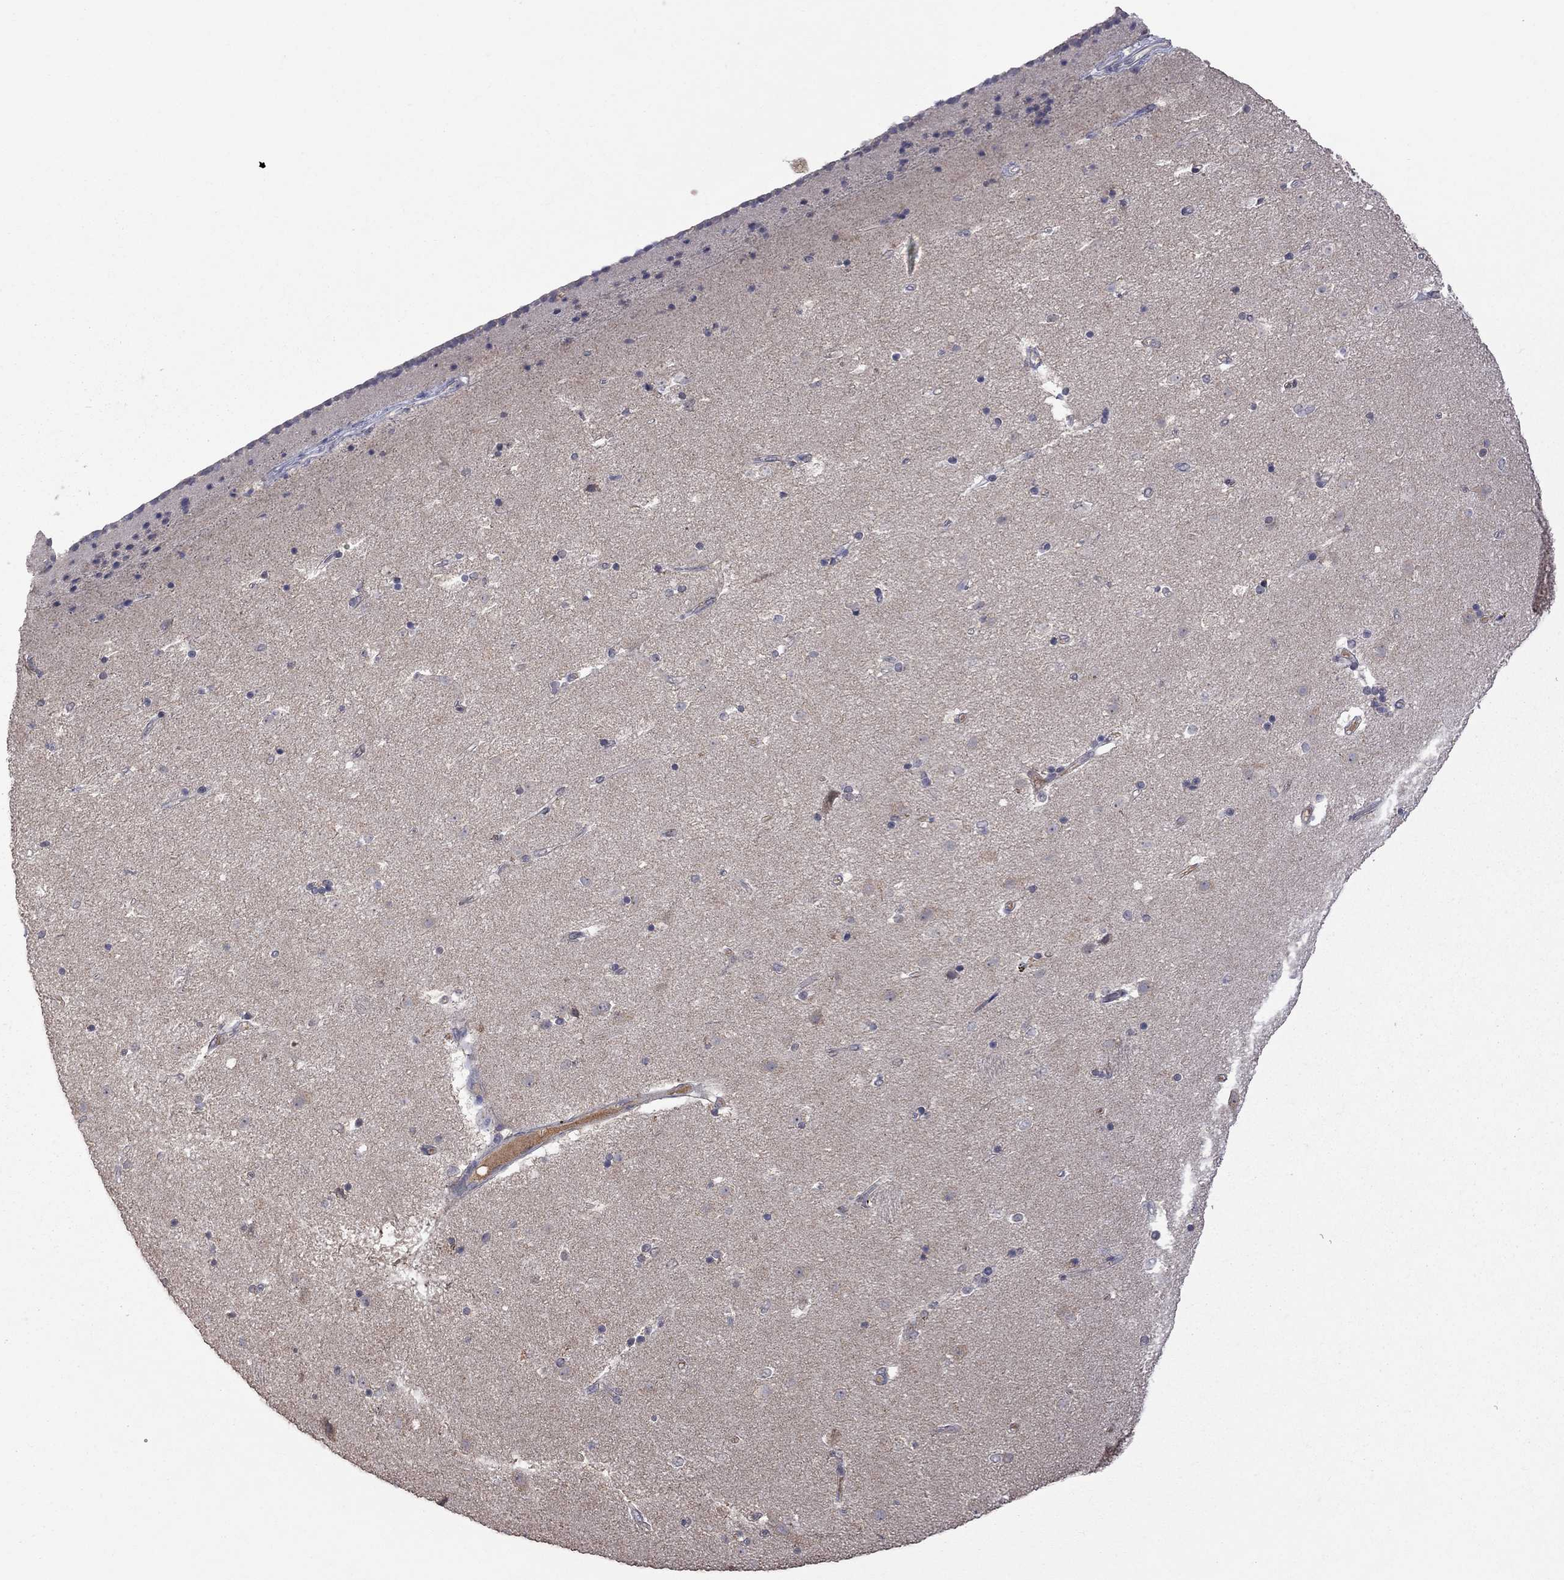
{"staining": {"intensity": "negative", "quantity": "none", "location": "none"}, "tissue": "caudate", "cell_type": "Glial cells", "image_type": "normal", "snomed": [{"axis": "morphology", "description": "Normal tissue, NOS"}, {"axis": "topography", "description": "Lateral ventricle wall"}], "caption": "Immunohistochemistry (IHC) image of normal caudate: caudate stained with DAB demonstrates no significant protein positivity in glial cells. (DAB immunohistochemistry (IHC) with hematoxylin counter stain).", "gene": "HTR6", "patient": {"sex": "female", "age": 71}}